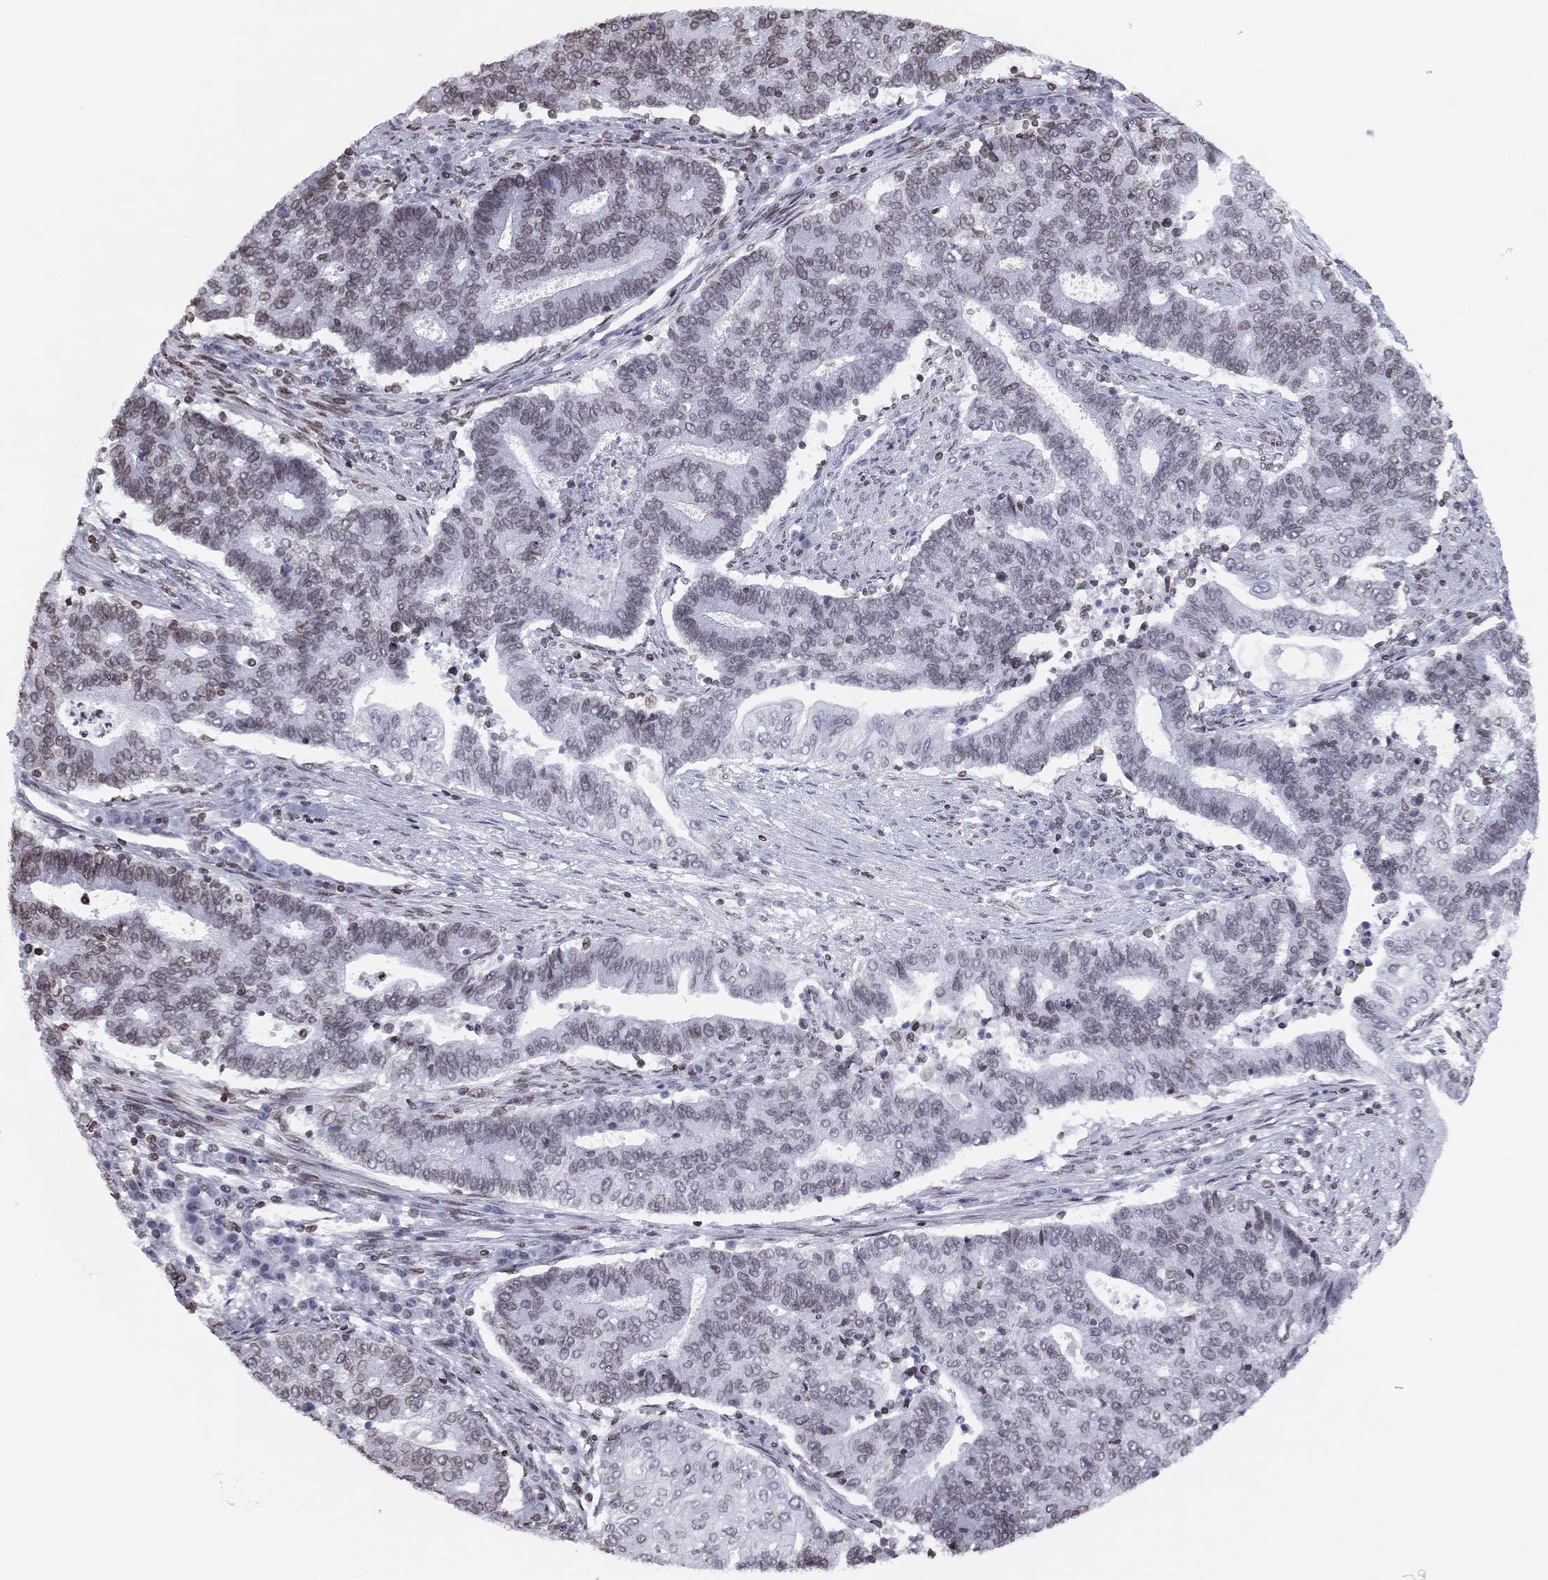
{"staining": {"intensity": "weak", "quantity": "25%-75%", "location": "cytoplasmic/membranous,nuclear"}, "tissue": "endometrial cancer", "cell_type": "Tumor cells", "image_type": "cancer", "snomed": [{"axis": "morphology", "description": "Adenocarcinoma, NOS"}, {"axis": "topography", "description": "Uterus"}, {"axis": "topography", "description": "Endometrium"}], "caption": "Approximately 25%-75% of tumor cells in adenocarcinoma (endometrial) reveal weak cytoplasmic/membranous and nuclear protein staining as visualized by brown immunohistochemical staining.", "gene": "ESPL1", "patient": {"sex": "female", "age": 54}}